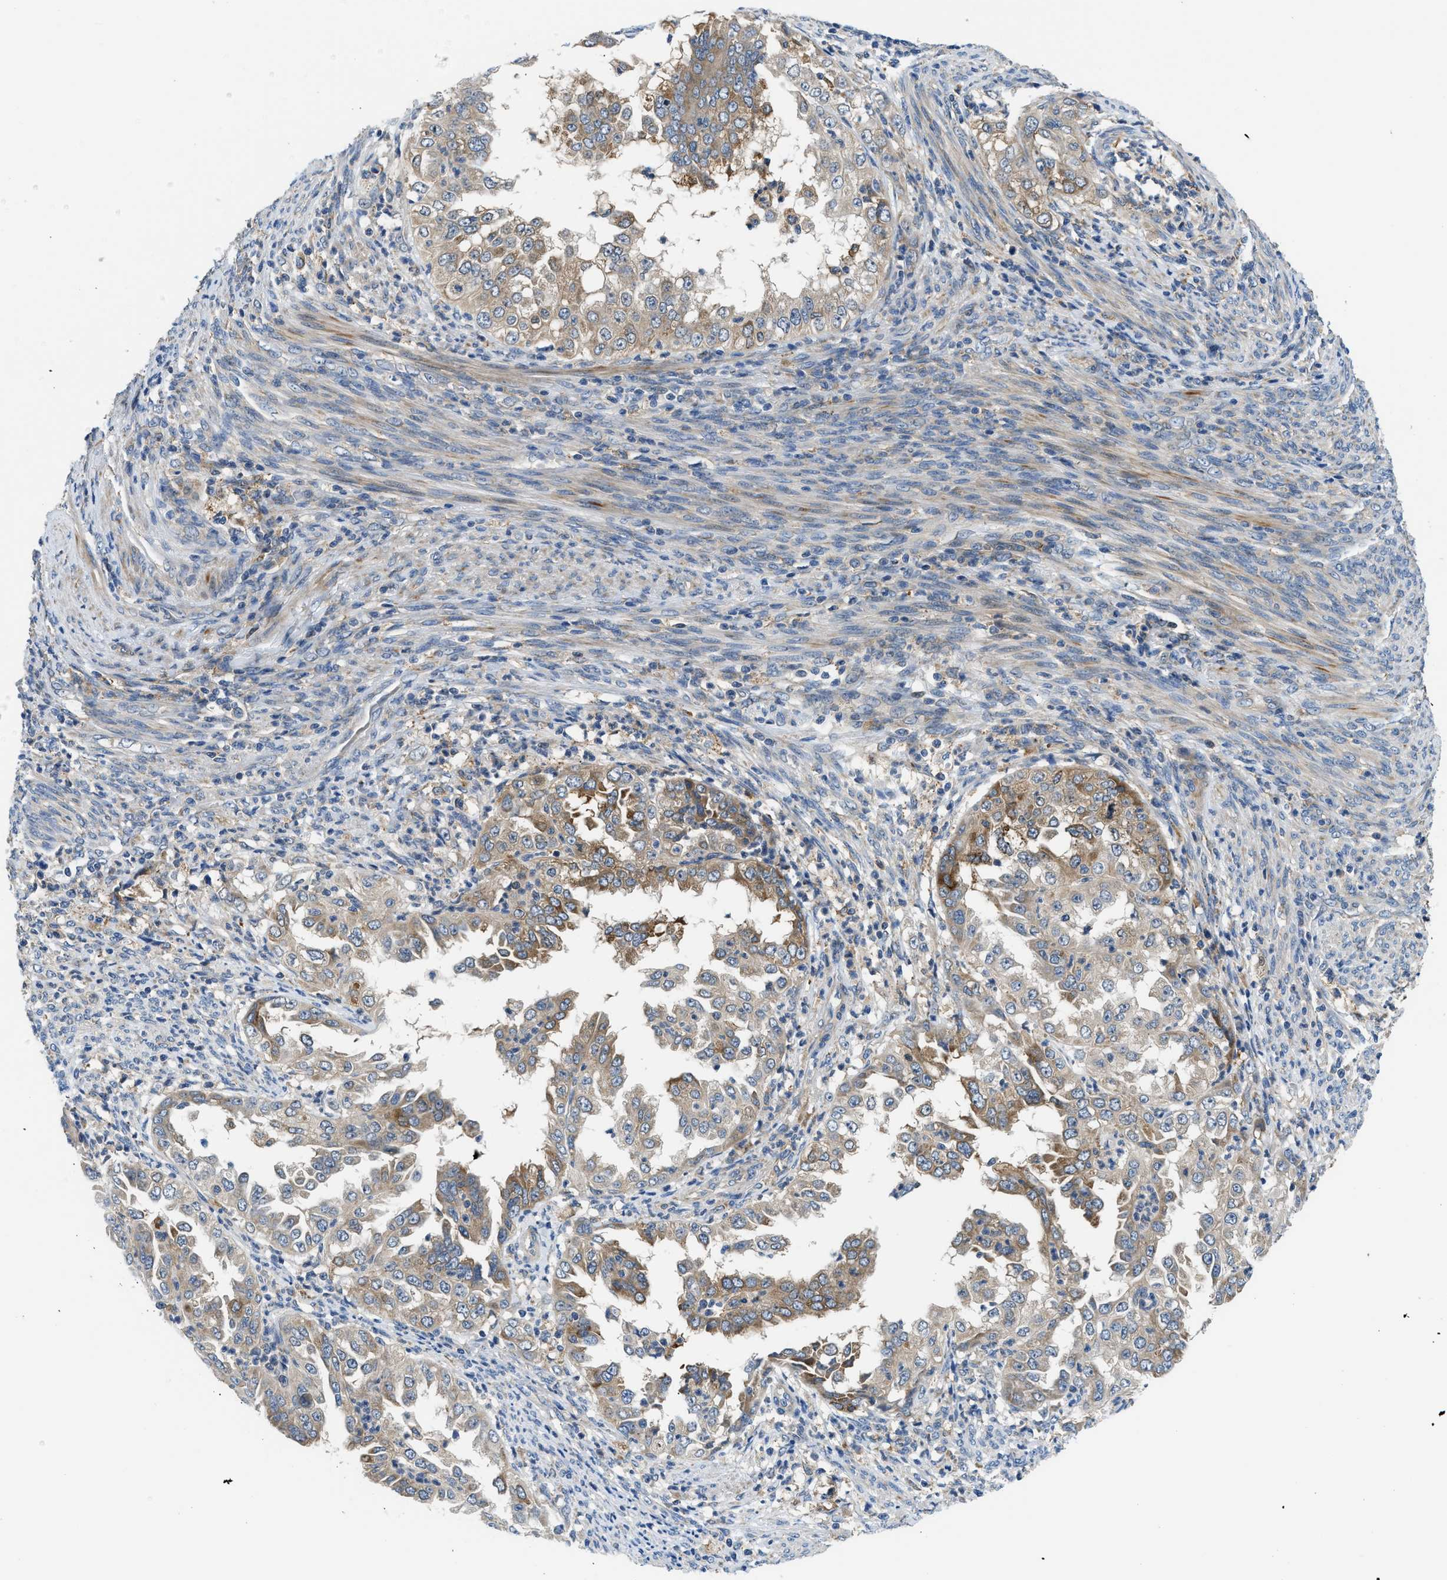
{"staining": {"intensity": "moderate", "quantity": ">75%", "location": "cytoplasmic/membranous"}, "tissue": "endometrial cancer", "cell_type": "Tumor cells", "image_type": "cancer", "snomed": [{"axis": "morphology", "description": "Adenocarcinoma, NOS"}, {"axis": "topography", "description": "Endometrium"}], "caption": "Immunohistochemical staining of endometrial adenocarcinoma demonstrates moderate cytoplasmic/membranous protein expression in about >75% of tumor cells.", "gene": "LPIN2", "patient": {"sex": "female", "age": 85}}